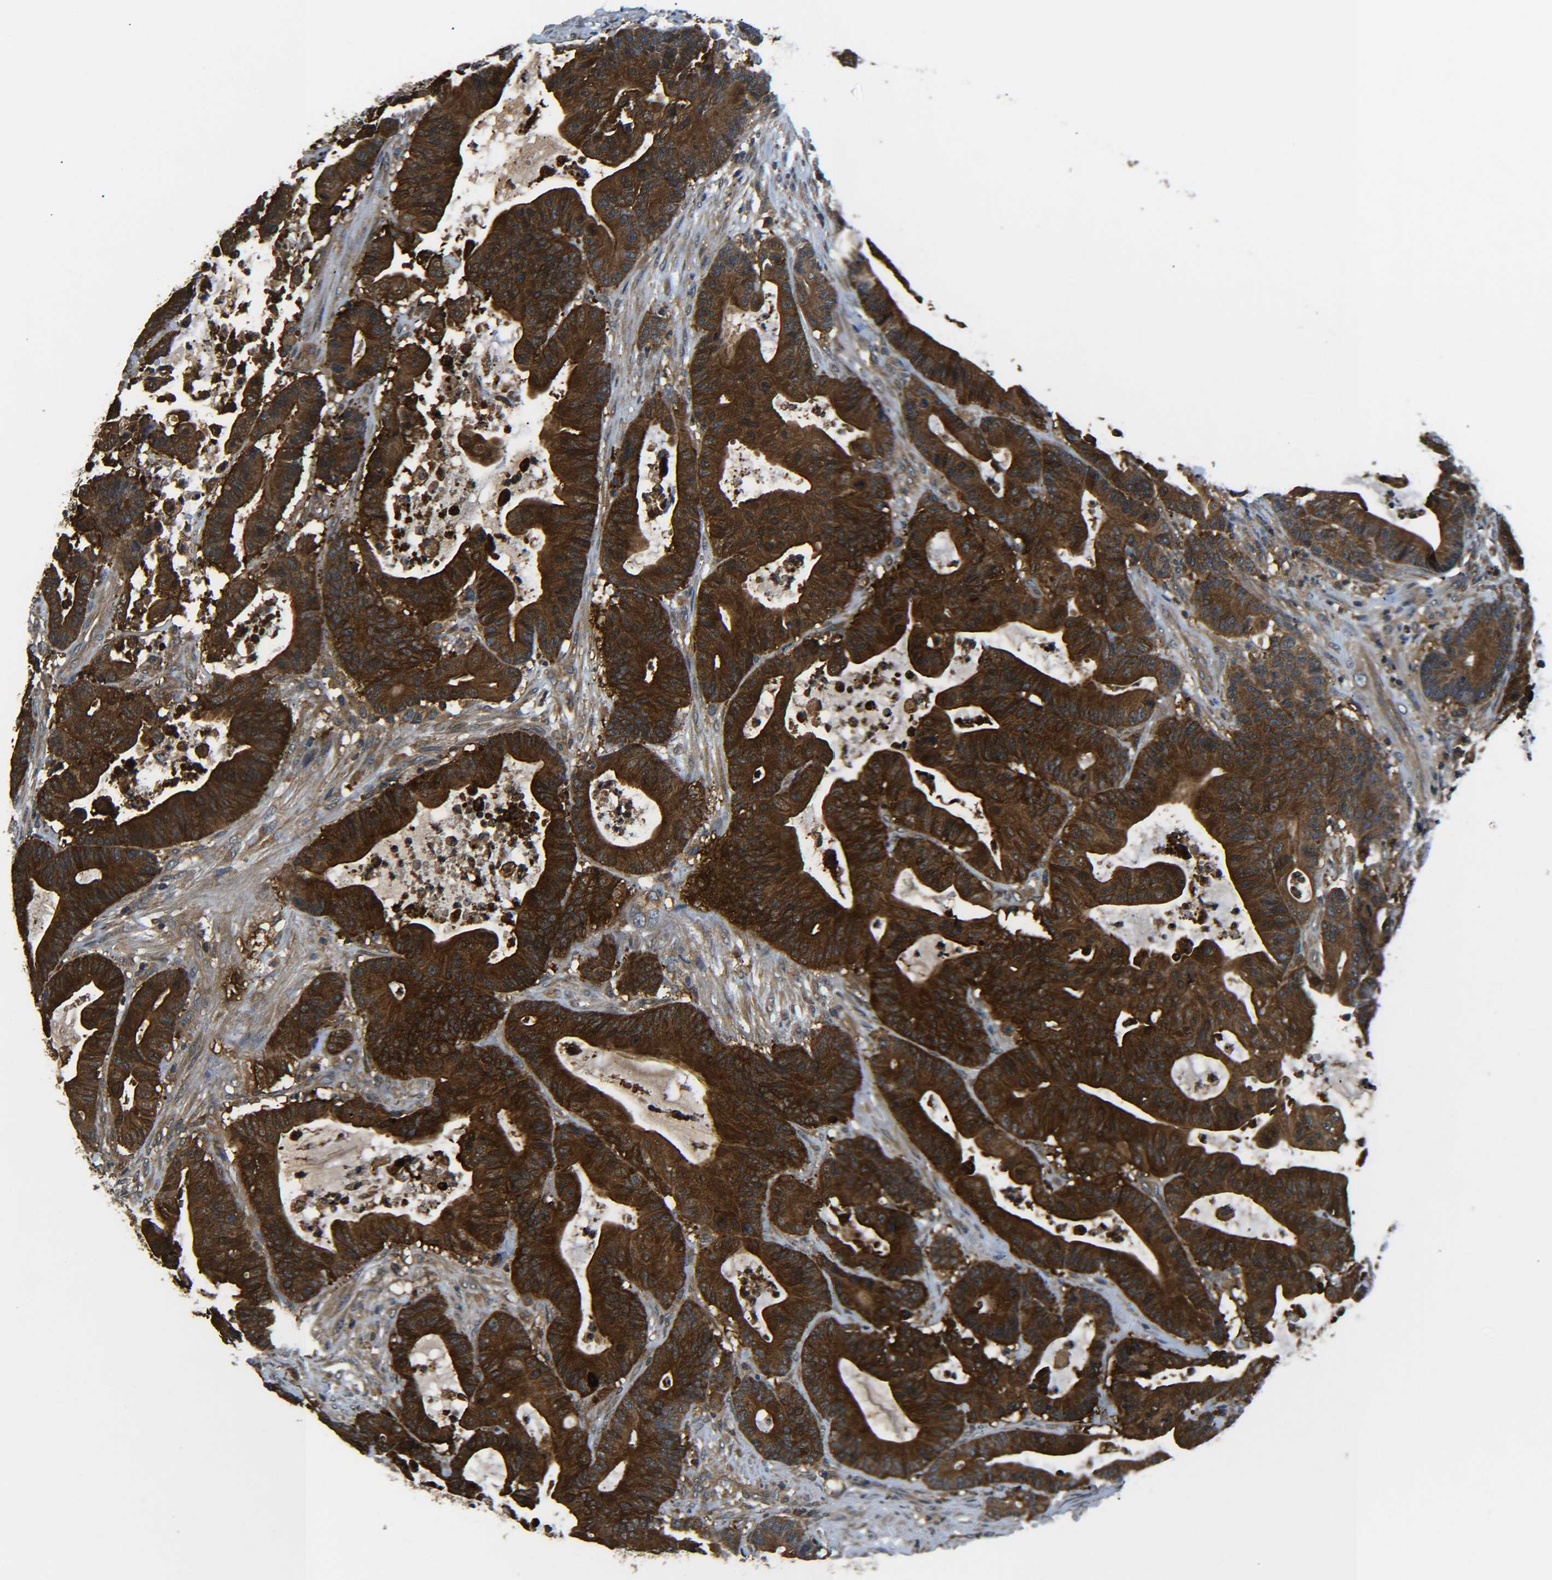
{"staining": {"intensity": "strong", "quantity": ">75%", "location": "cytoplasmic/membranous"}, "tissue": "colorectal cancer", "cell_type": "Tumor cells", "image_type": "cancer", "snomed": [{"axis": "morphology", "description": "Adenocarcinoma, NOS"}, {"axis": "topography", "description": "Colon"}], "caption": "Immunohistochemical staining of human colorectal adenocarcinoma displays strong cytoplasmic/membranous protein positivity in about >75% of tumor cells.", "gene": "PREB", "patient": {"sex": "female", "age": 84}}